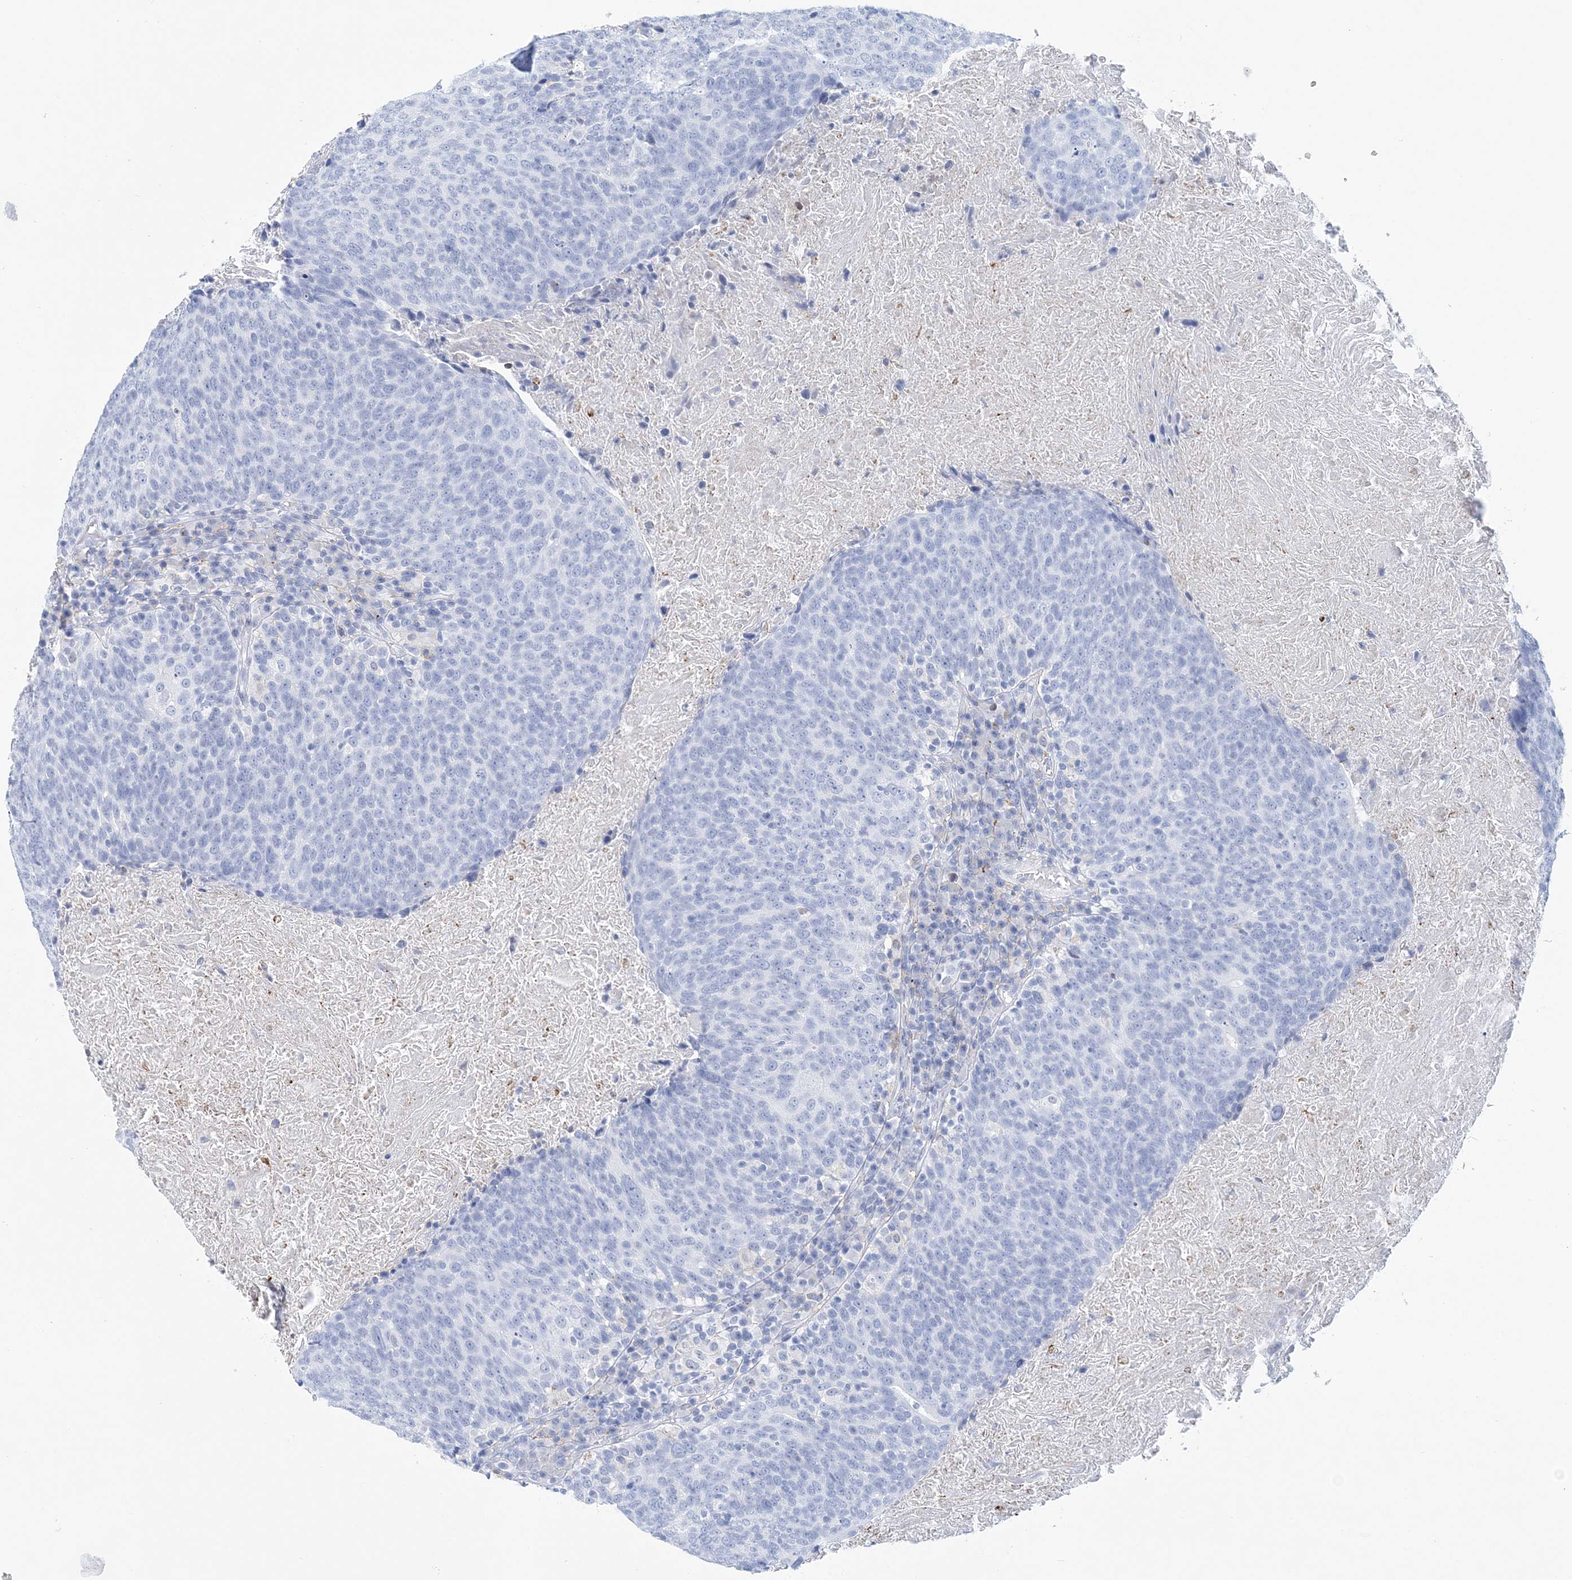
{"staining": {"intensity": "negative", "quantity": "none", "location": "none"}, "tissue": "head and neck cancer", "cell_type": "Tumor cells", "image_type": "cancer", "snomed": [{"axis": "morphology", "description": "Squamous cell carcinoma, NOS"}, {"axis": "morphology", "description": "Squamous cell carcinoma, metastatic, NOS"}, {"axis": "topography", "description": "Lymph node"}, {"axis": "topography", "description": "Head-Neck"}], "caption": "Histopathology image shows no protein staining in tumor cells of head and neck cancer tissue.", "gene": "NKX6-1", "patient": {"sex": "male", "age": 62}}